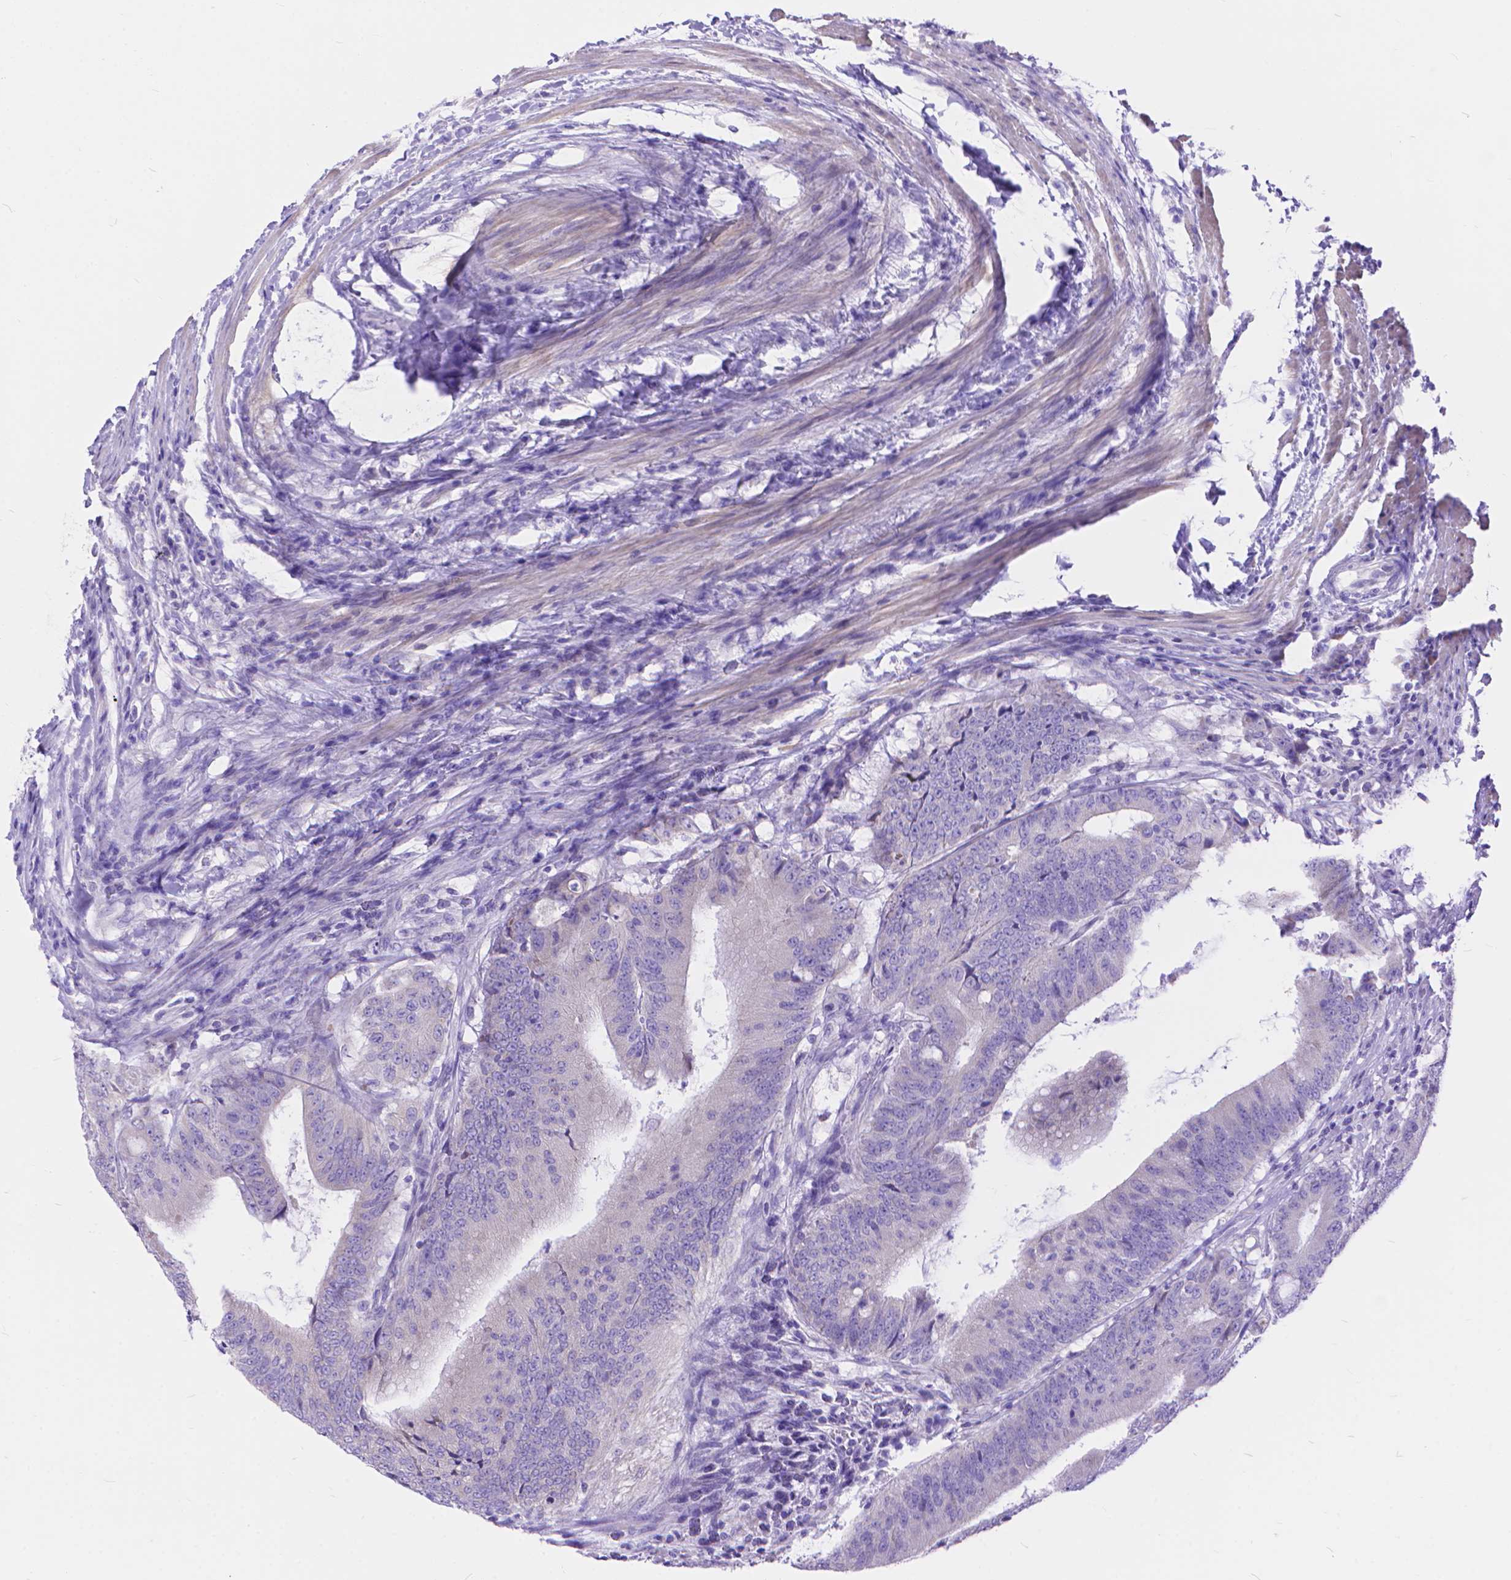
{"staining": {"intensity": "negative", "quantity": "none", "location": "none"}, "tissue": "colorectal cancer", "cell_type": "Tumor cells", "image_type": "cancer", "snomed": [{"axis": "morphology", "description": "Adenocarcinoma, NOS"}, {"axis": "topography", "description": "Colon"}], "caption": "Immunohistochemical staining of colorectal adenocarcinoma displays no significant expression in tumor cells.", "gene": "DHRS2", "patient": {"sex": "female", "age": 43}}